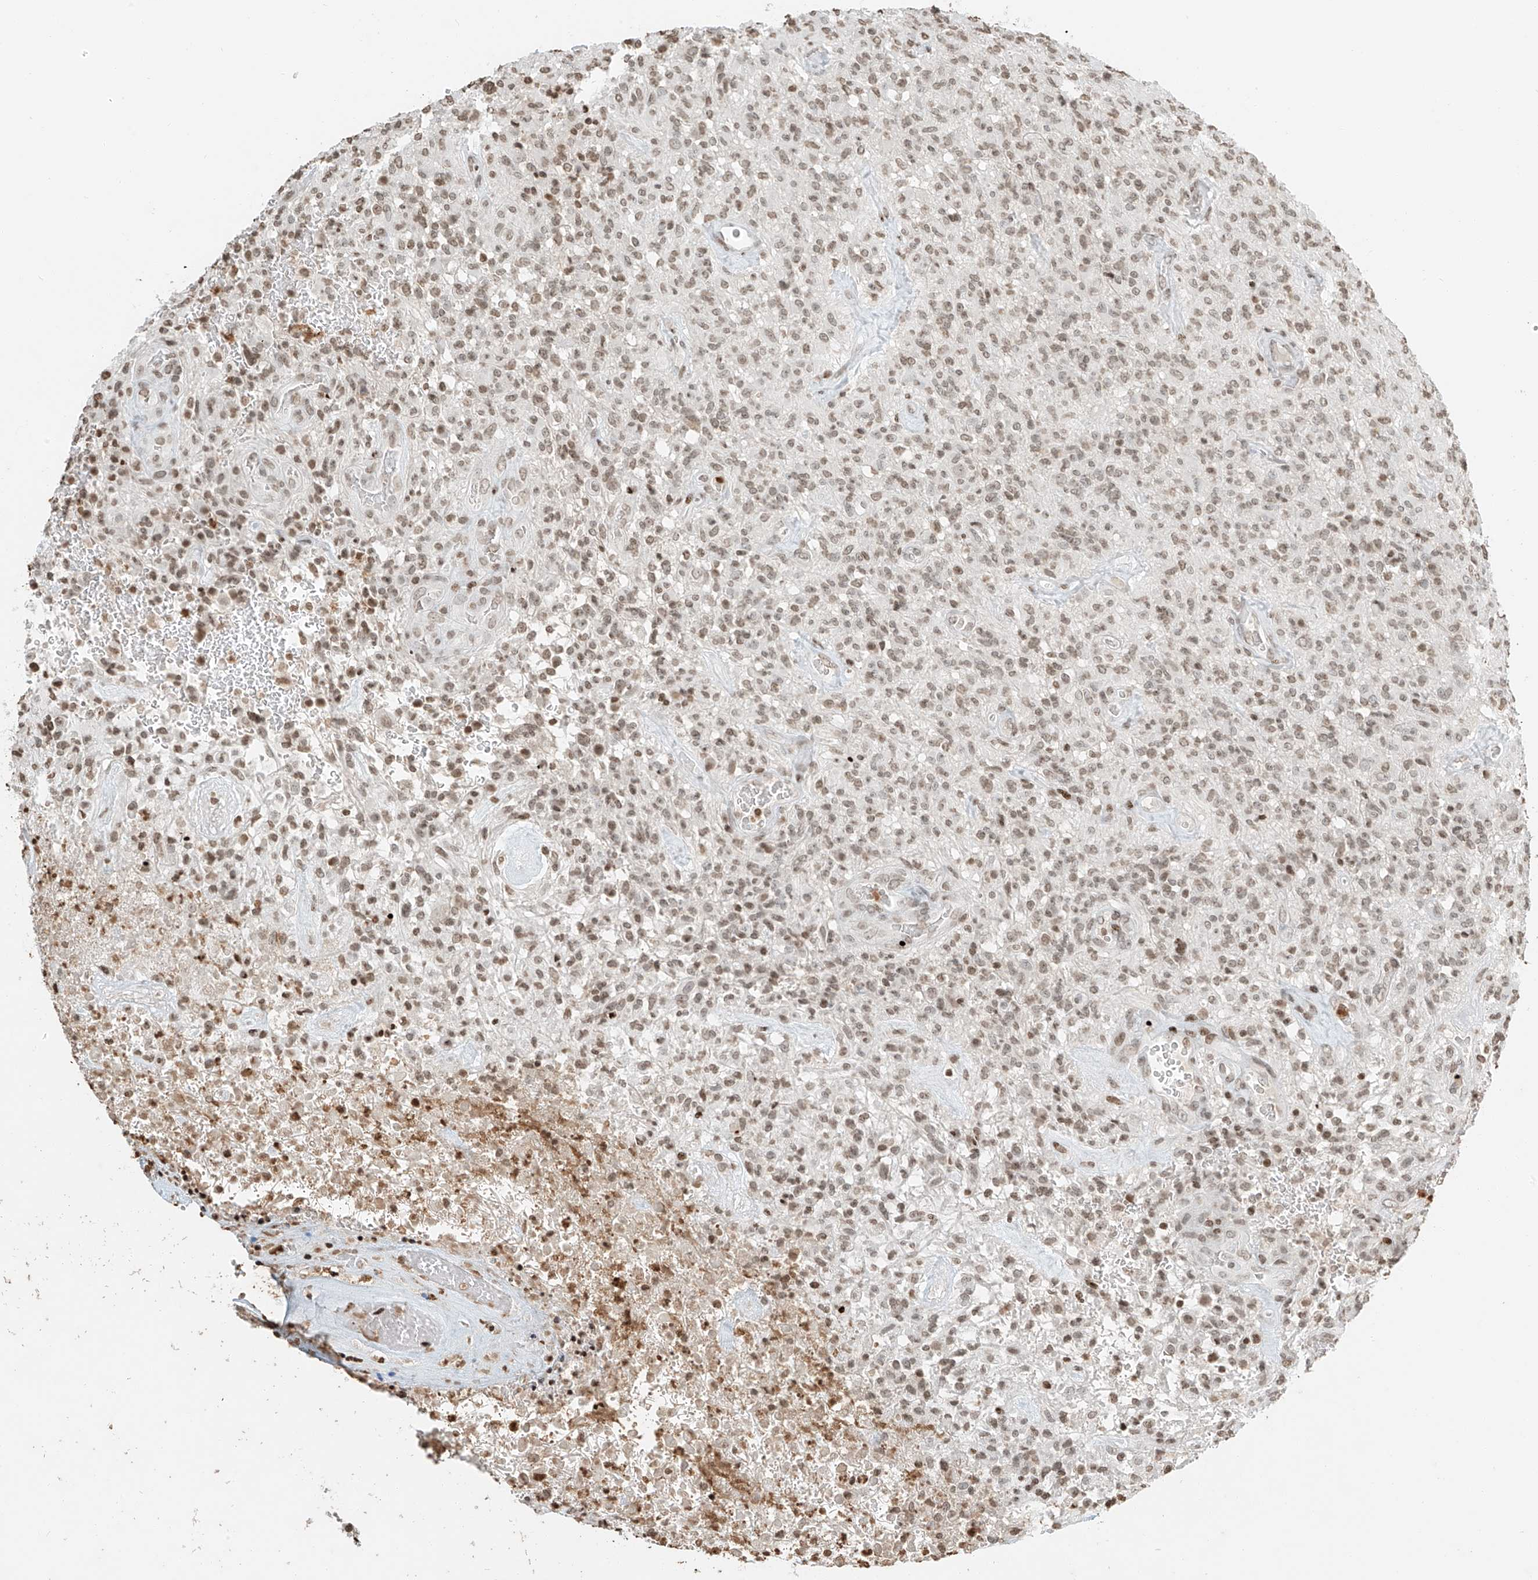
{"staining": {"intensity": "weak", "quantity": ">75%", "location": "nuclear"}, "tissue": "glioma", "cell_type": "Tumor cells", "image_type": "cancer", "snomed": [{"axis": "morphology", "description": "Glioma, malignant, High grade"}, {"axis": "topography", "description": "Brain"}], "caption": "Protein expression analysis of human glioma reveals weak nuclear staining in approximately >75% of tumor cells.", "gene": "C17orf58", "patient": {"sex": "female", "age": 57}}